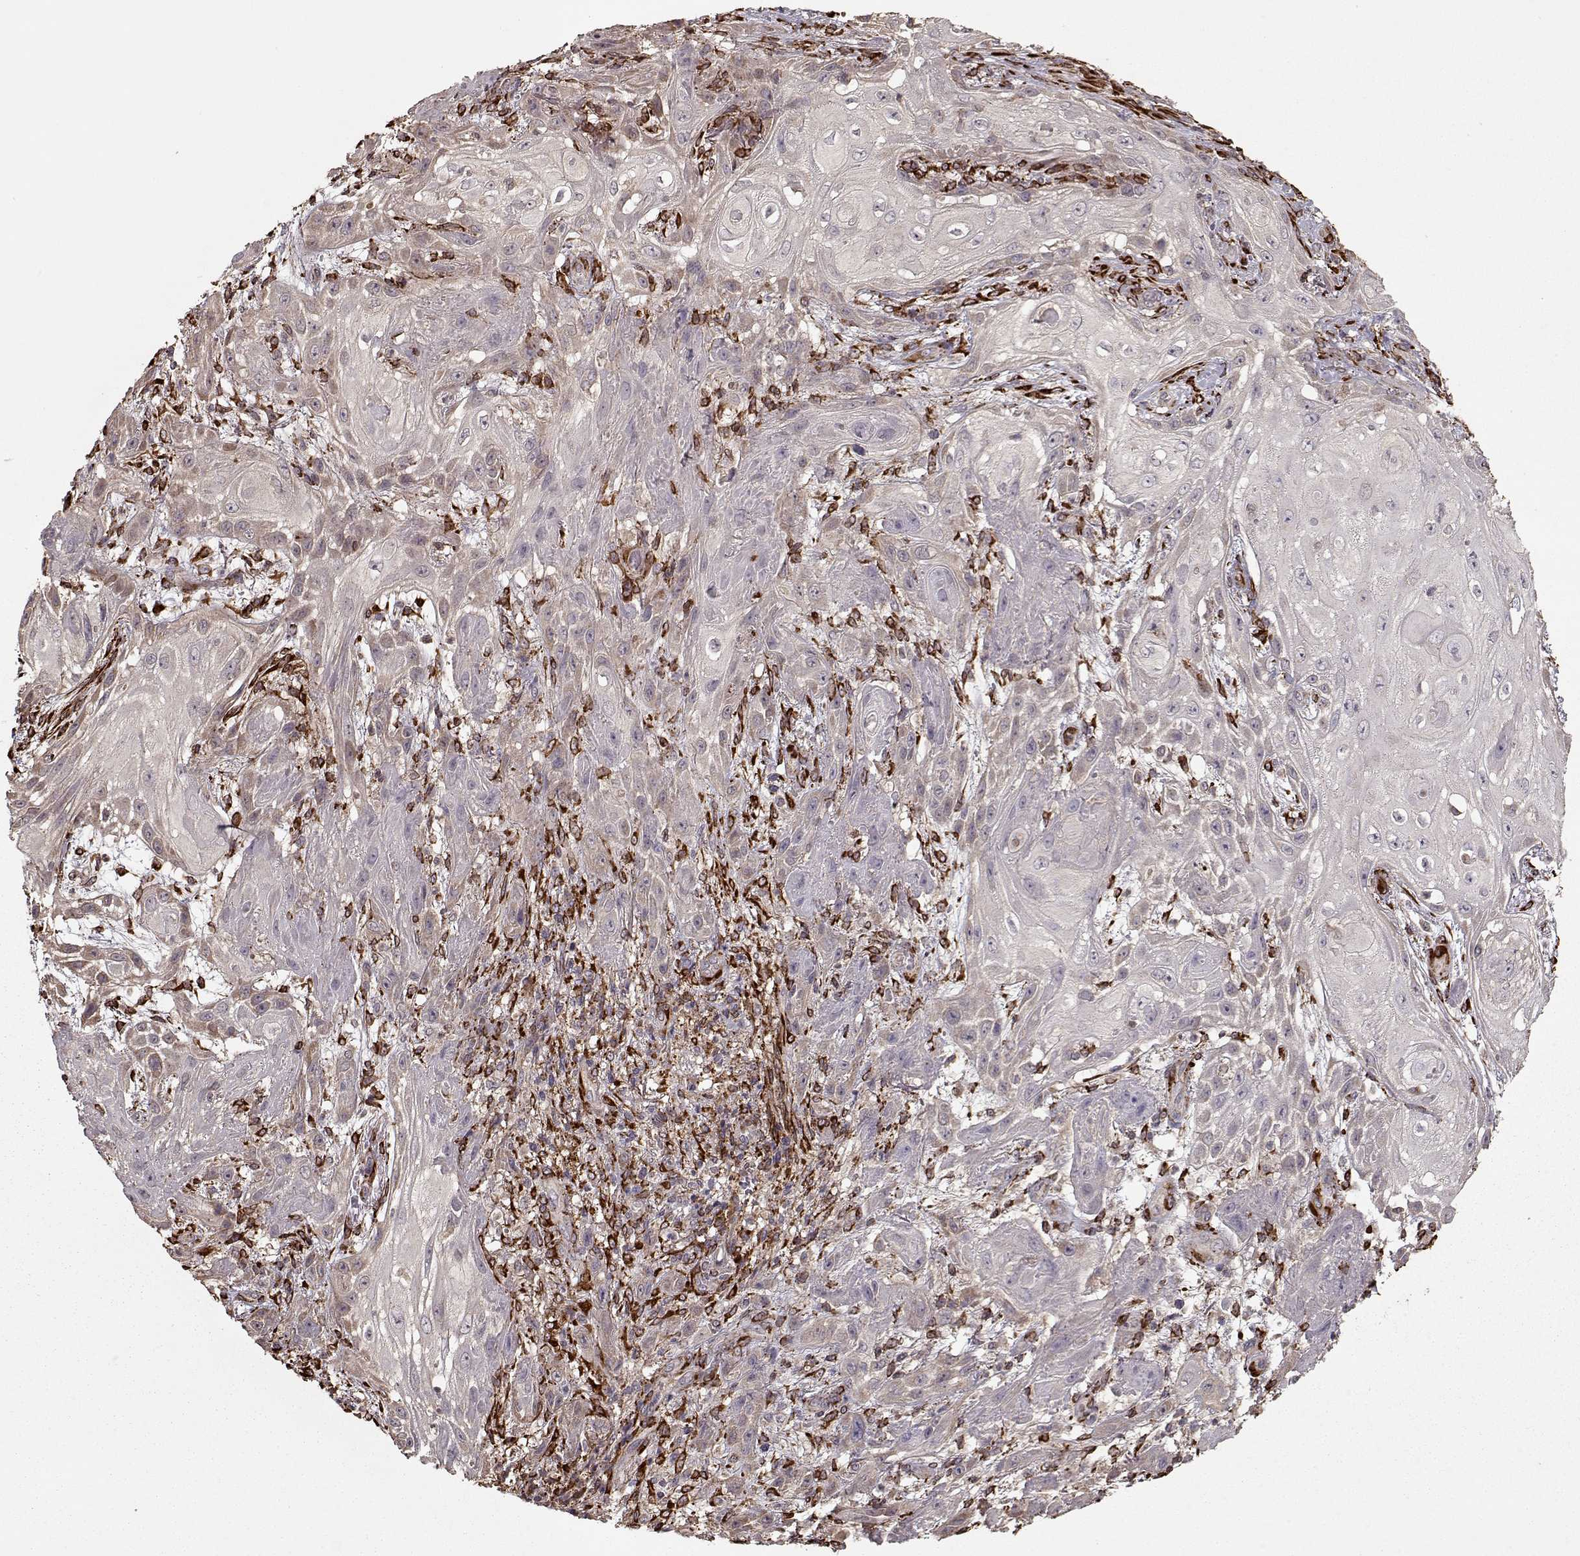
{"staining": {"intensity": "weak", "quantity": "<25%", "location": "cytoplasmic/membranous"}, "tissue": "skin cancer", "cell_type": "Tumor cells", "image_type": "cancer", "snomed": [{"axis": "morphology", "description": "Squamous cell carcinoma, NOS"}, {"axis": "topography", "description": "Skin"}], "caption": "Skin squamous cell carcinoma stained for a protein using immunohistochemistry (IHC) reveals no expression tumor cells.", "gene": "IMMP1L", "patient": {"sex": "male", "age": 62}}